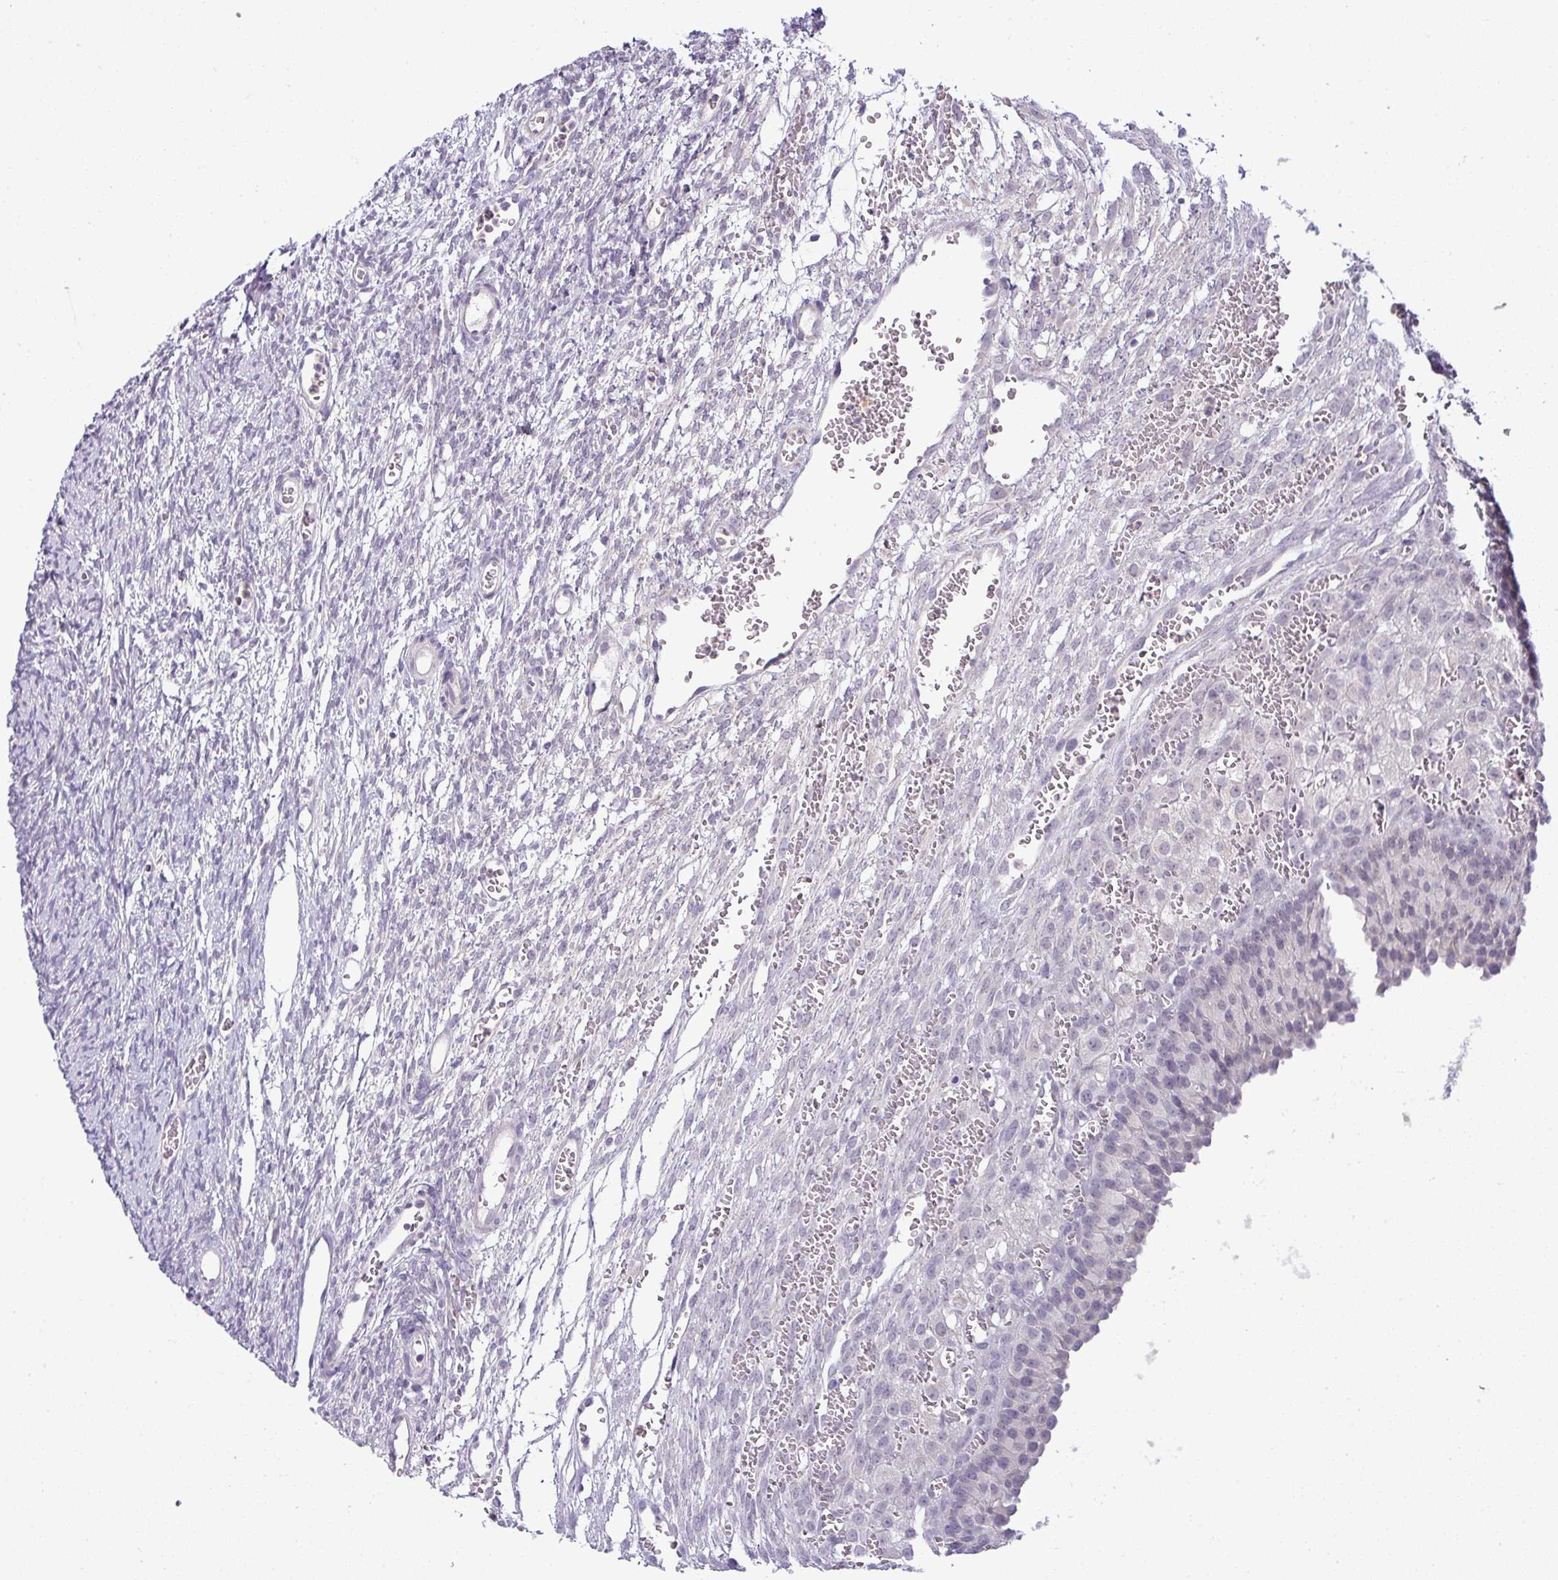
{"staining": {"intensity": "negative", "quantity": "none", "location": "none"}, "tissue": "ovary", "cell_type": "Ovarian stroma cells", "image_type": "normal", "snomed": [{"axis": "morphology", "description": "Normal tissue, NOS"}, {"axis": "topography", "description": "Ovary"}], "caption": "This is a photomicrograph of immunohistochemistry staining of unremarkable ovary, which shows no positivity in ovarian stroma cells.", "gene": "HBEGF", "patient": {"sex": "female", "age": 39}}